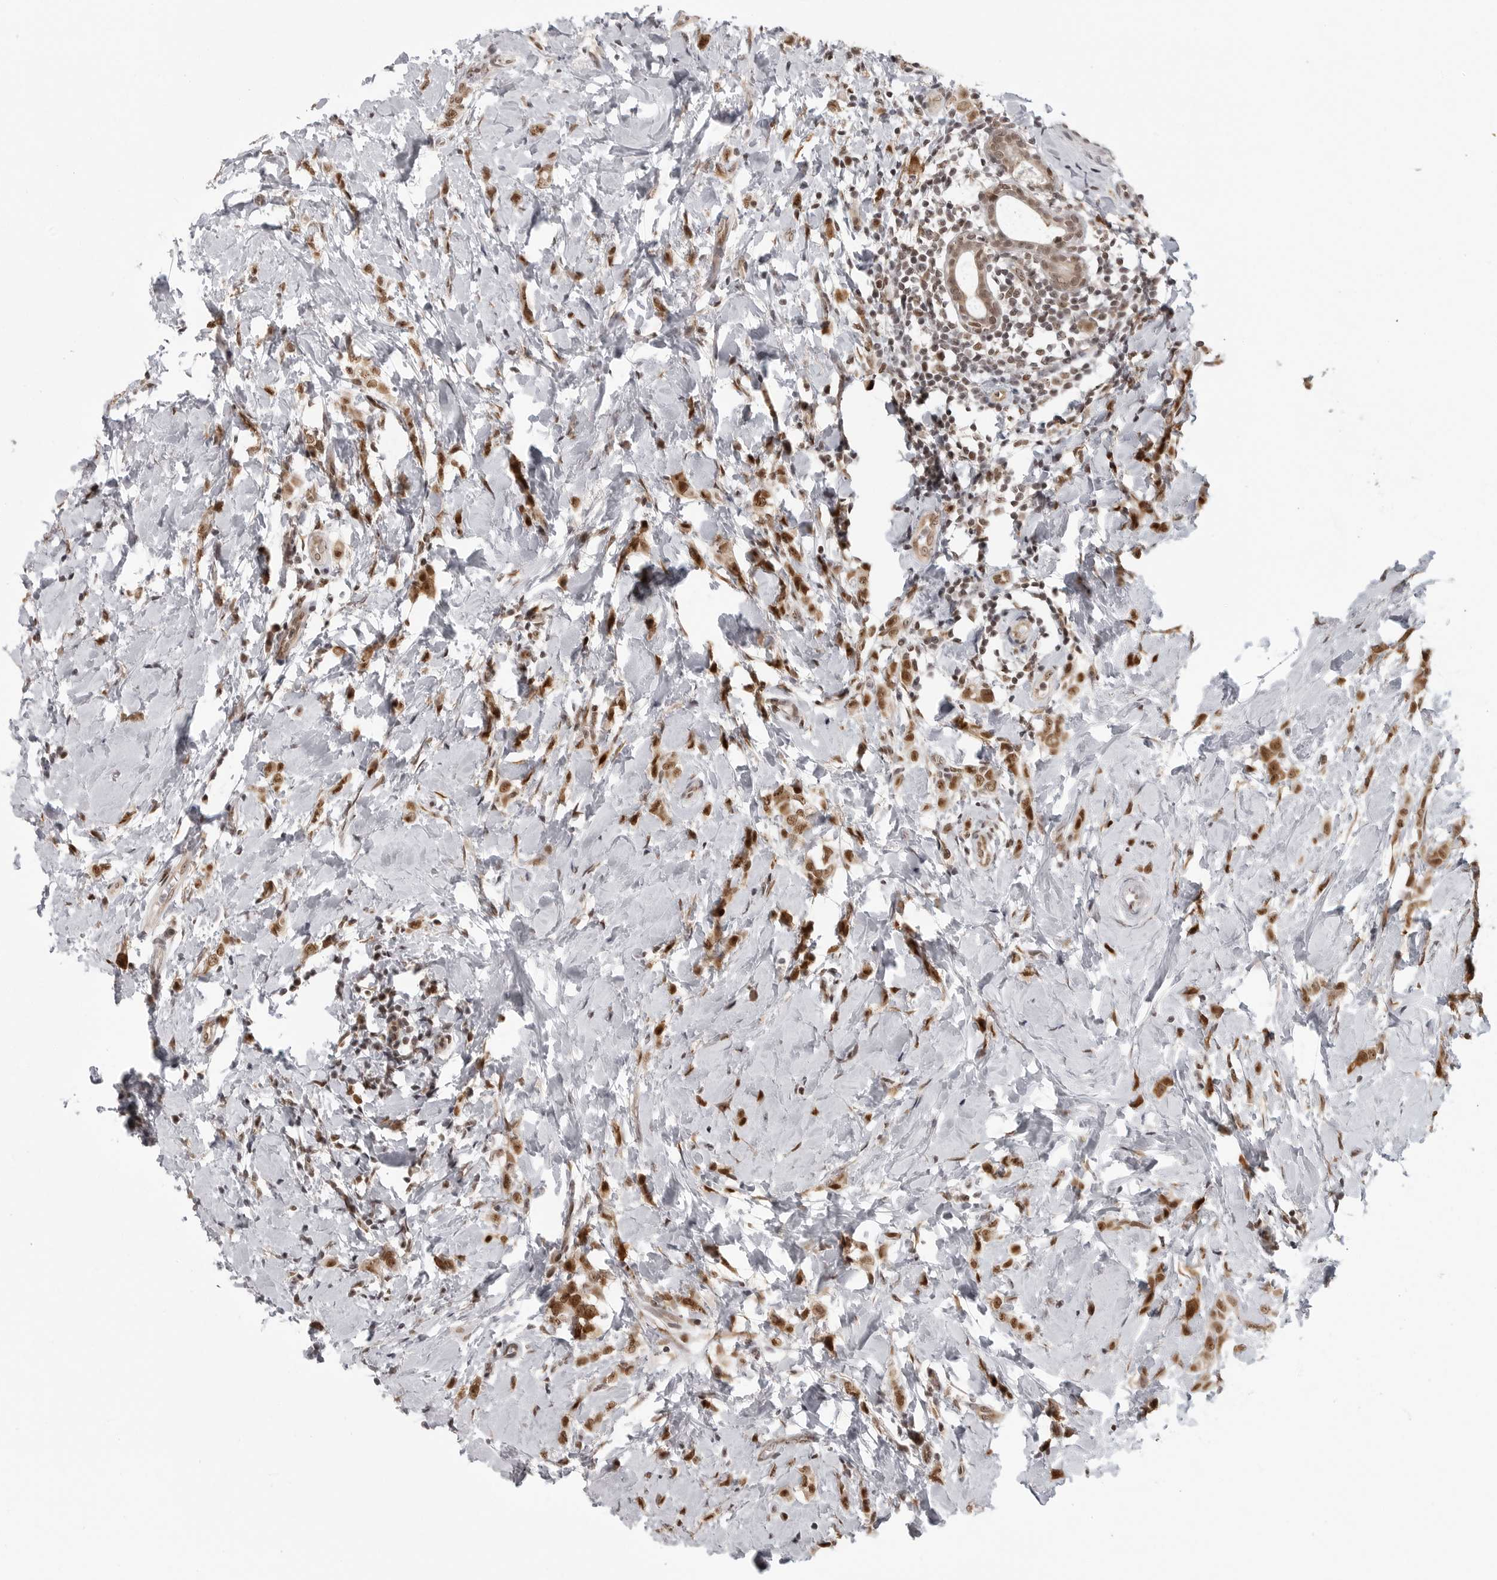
{"staining": {"intensity": "moderate", "quantity": ">75%", "location": "cytoplasmic/membranous,nuclear"}, "tissue": "breast cancer", "cell_type": "Tumor cells", "image_type": "cancer", "snomed": [{"axis": "morphology", "description": "Lobular carcinoma"}, {"axis": "topography", "description": "Breast"}], "caption": "Immunohistochemistry (IHC) of human breast cancer (lobular carcinoma) shows medium levels of moderate cytoplasmic/membranous and nuclear expression in approximately >75% of tumor cells. The protein of interest is shown in brown color, while the nuclei are stained blue.", "gene": "PRDM10", "patient": {"sex": "female", "age": 47}}